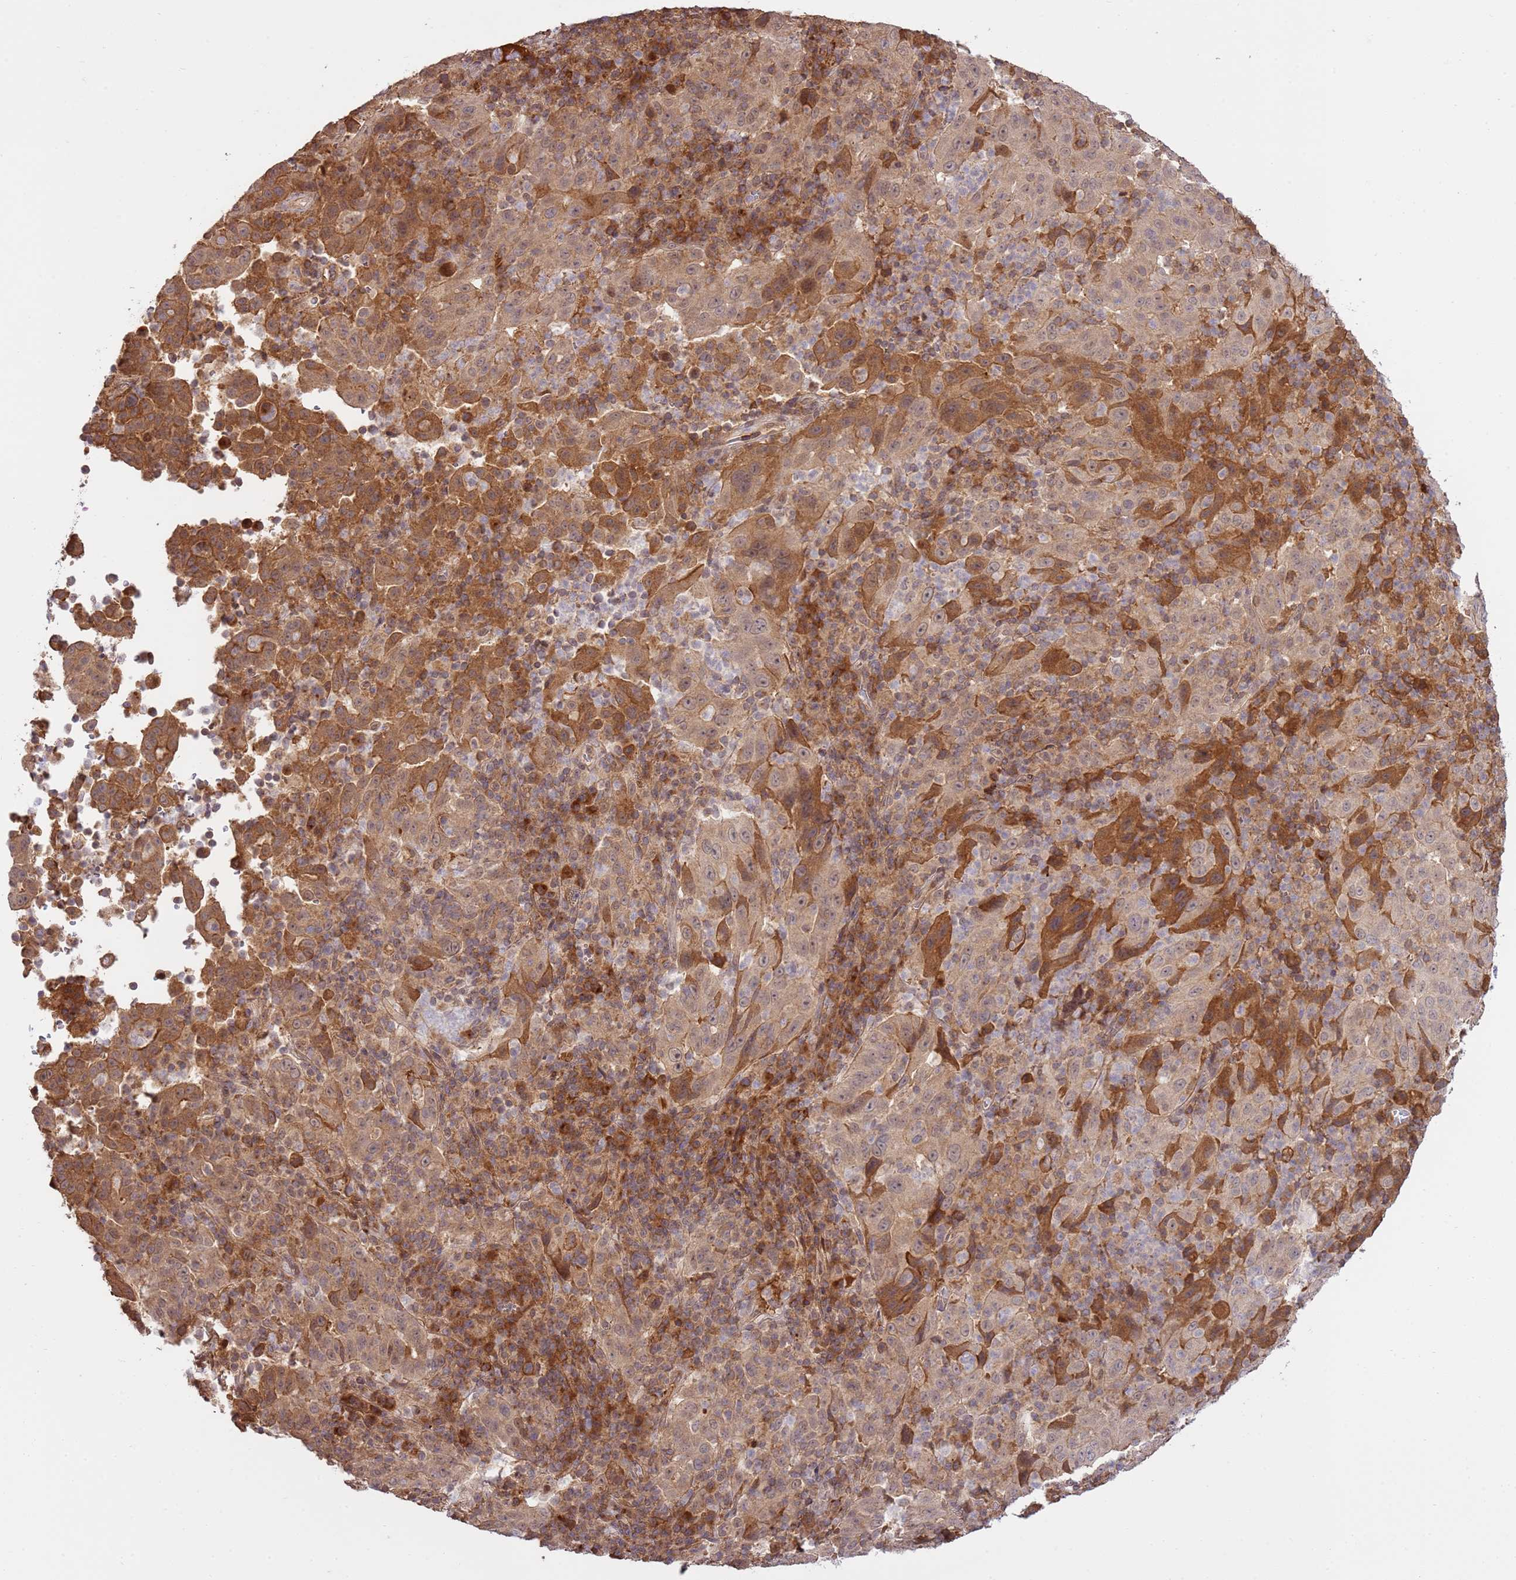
{"staining": {"intensity": "strong", "quantity": "<25%", "location": "cytoplasmic/membranous"}, "tissue": "pancreatic cancer", "cell_type": "Tumor cells", "image_type": "cancer", "snomed": [{"axis": "morphology", "description": "Adenocarcinoma, NOS"}, {"axis": "topography", "description": "Pancreas"}], "caption": "A histopathology image showing strong cytoplasmic/membranous staining in about <25% of tumor cells in pancreatic adenocarcinoma, as visualized by brown immunohistochemical staining.", "gene": "ZNF624", "patient": {"sex": "male", "age": 63}}